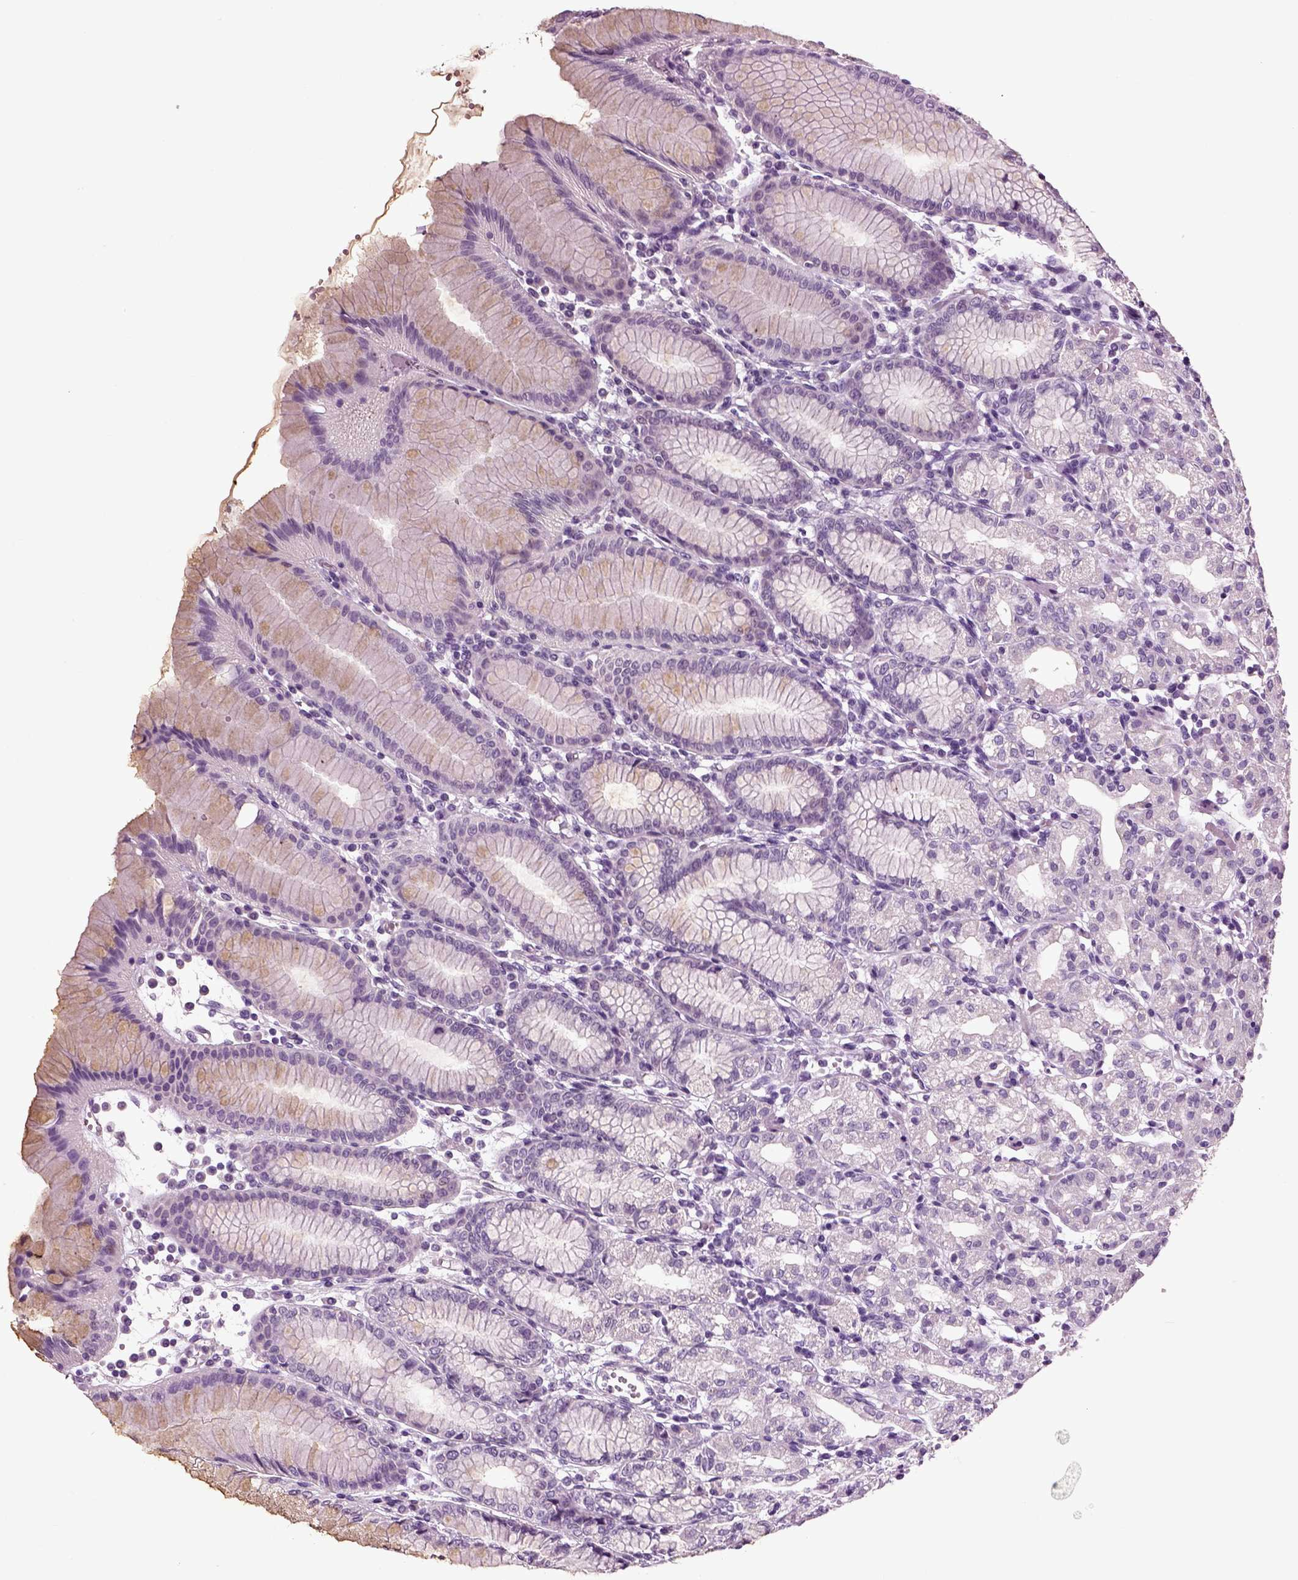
{"staining": {"intensity": "weak", "quantity": "<25%", "location": "cytoplasmic/membranous"}, "tissue": "stomach", "cell_type": "Glandular cells", "image_type": "normal", "snomed": [{"axis": "morphology", "description": "Normal tissue, NOS"}, {"axis": "topography", "description": "Skeletal muscle"}, {"axis": "topography", "description": "Stomach"}], "caption": "Stomach was stained to show a protein in brown. There is no significant positivity in glandular cells. The staining was performed using DAB (3,3'-diaminobenzidine) to visualize the protein expression in brown, while the nuclei were stained in blue with hematoxylin (Magnification: 20x).", "gene": "DEFB118", "patient": {"sex": "female", "age": 57}}